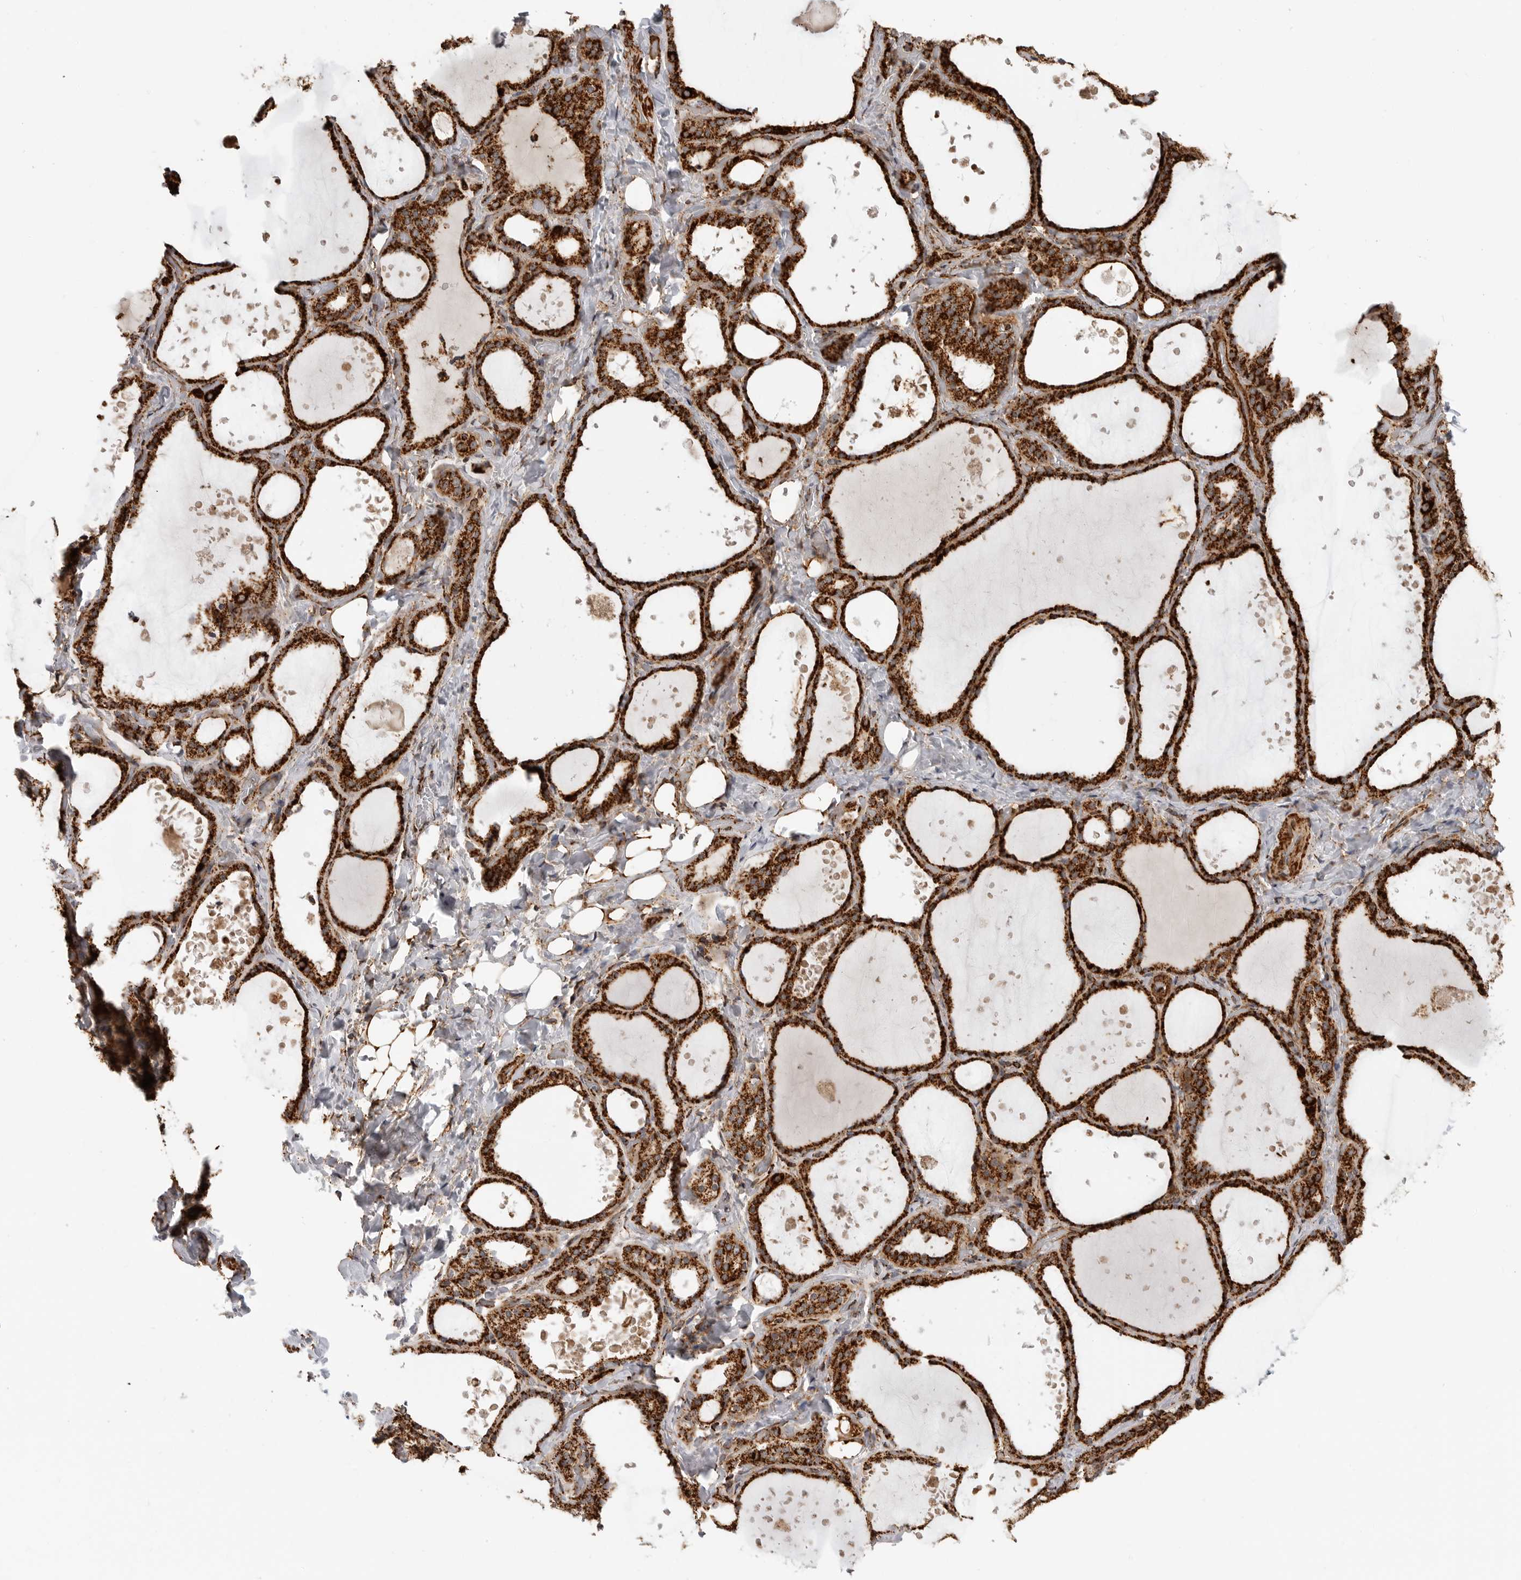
{"staining": {"intensity": "strong", "quantity": ">75%", "location": "cytoplasmic/membranous"}, "tissue": "thyroid gland", "cell_type": "Glandular cells", "image_type": "normal", "snomed": [{"axis": "morphology", "description": "Normal tissue, NOS"}, {"axis": "topography", "description": "Thyroid gland"}], "caption": "Glandular cells show high levels of strong cytoplasmic/membranous positivity in about >75% of cells in benign human thyroid gland.", "gene": "BMP2K", "patient": {"sex": "female", "age": 44}}